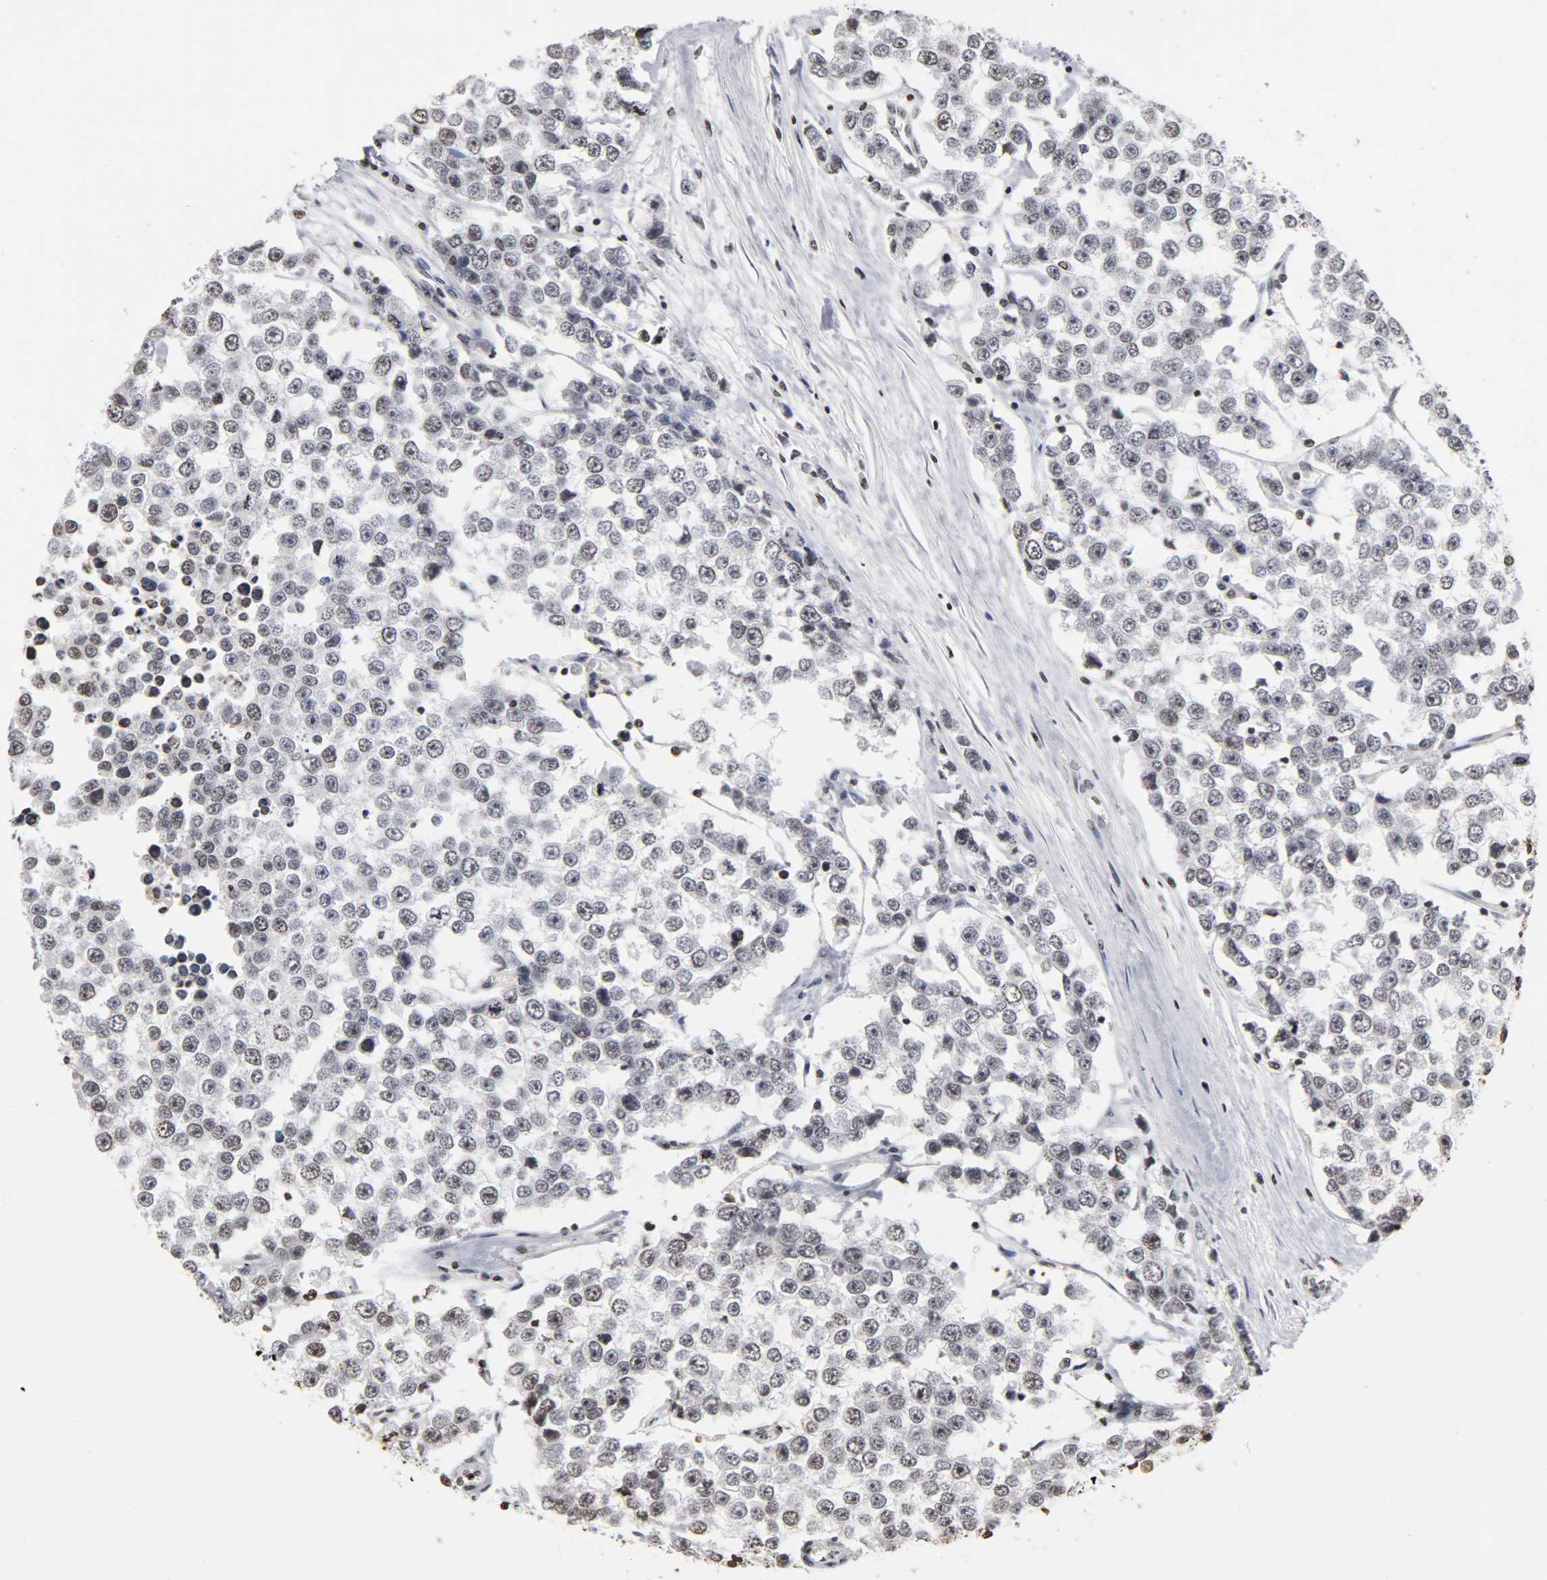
{"staining": {"intensity": "weak", "quantity": "<25%", "location": "nuclear"}, "tissue": "testis cancer", "cell_type": "Tumor cells", "image_type": "cancer", "snomed": [{"axis": "morphology", "description": "Seminoma, NOS"}, {"axis": "morphology", "description": "Carcinoma, Embryonal, NOS"}, {"axis": "topography", "description": "Testis"}], "caption": "High power microscopy image of an immunohistochemistry micrograph of testis seminoma, revealing no significant expression in tumor cells.", "gene": "ERCC2", "patient": {"sex": "male", "age": 52}}